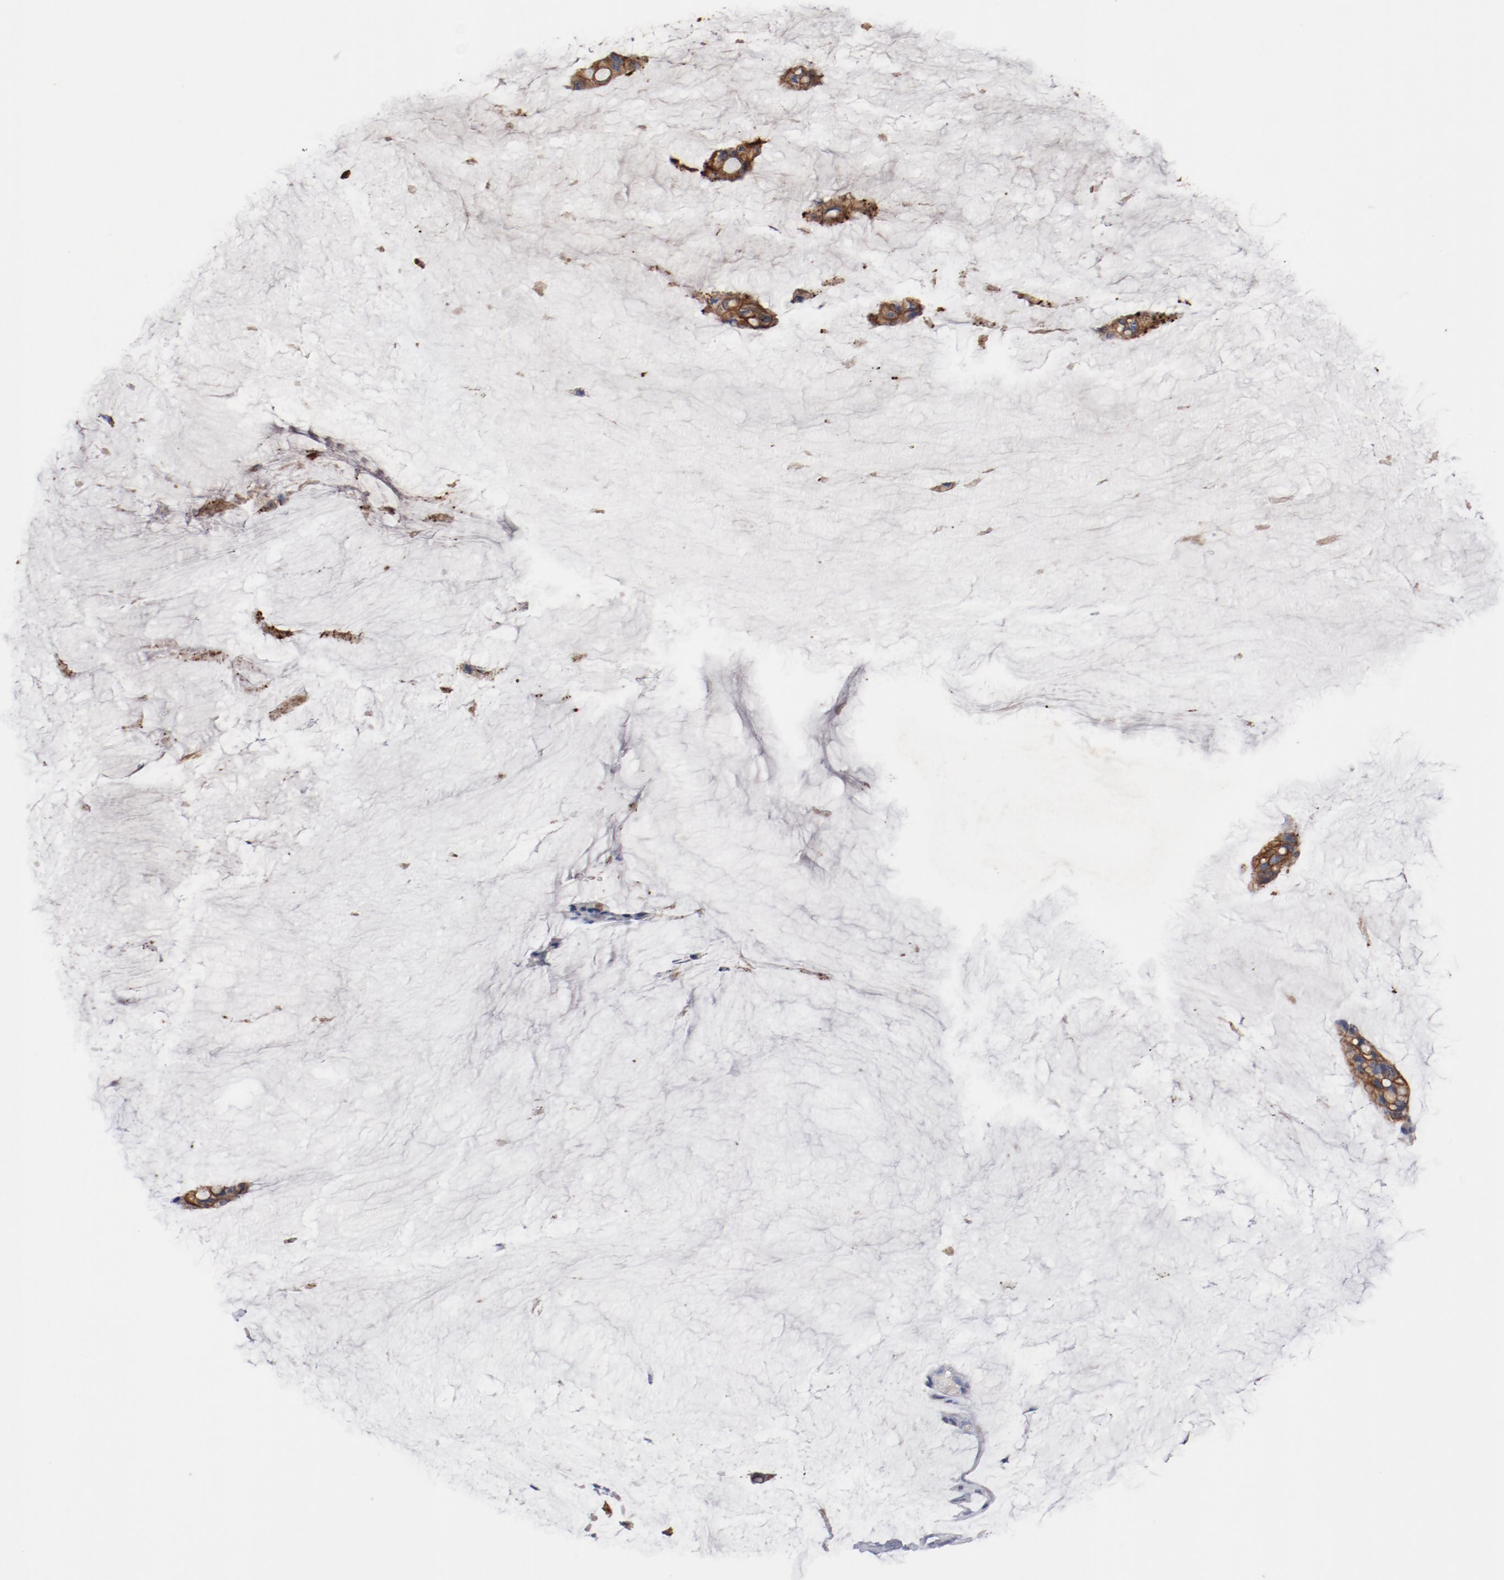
{"staining": {"intensity": "strong", "quantity": ">75%", "location": "cytoplasmic/membranous"}, "tissue": "ovarian cancer", "cell_type": "Tumor cells", "image_type": "cancer", "snomed": [{"axis": "morphology", "description": "Cystadenocarcinoma, mucinous, NOS"}, {"axis": "topography", "description": "Ovary"}], "caption": "The immunohistochemical stain labels strong cytoplasmic/membranous positivity in tumor cells of ovarian mucinous cystadenocarcinoma tissue.", "gene": "TSPAN6", "patient": {"sex": "female", "age": 39}}